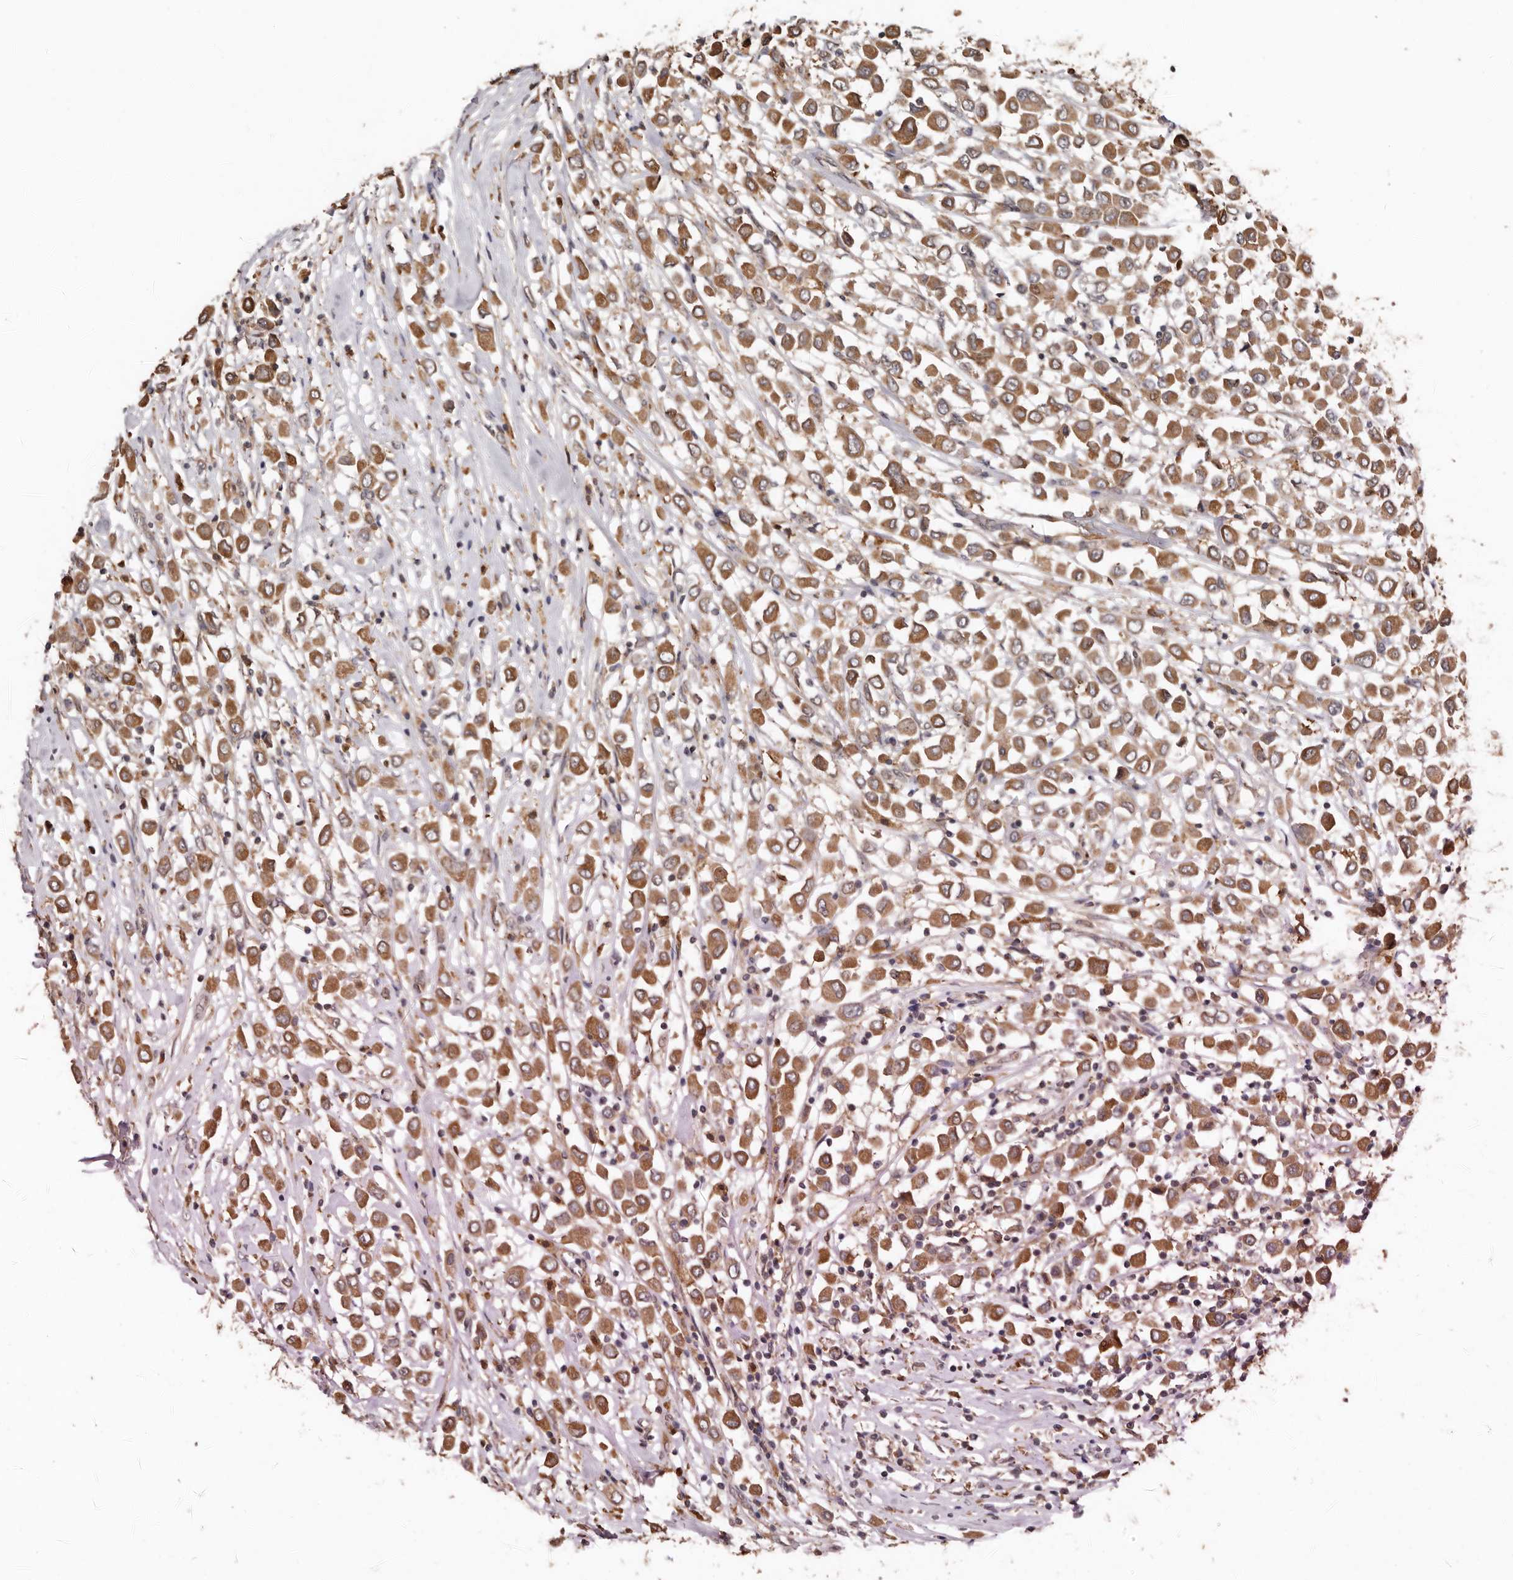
{"staining": {"intensity": "strong", "quantity": ">75%", "location": "cytoplasmic/membranous"}, "tissue": "breast cancer", "cell_type": "Tumor cells", "image_type": "cancer", "snomed": [{"axis": "morphology", "description": "Duct carcinoma"}, {"axis": "topography", "description": "Breast"}], "caption": "Protein staining displays strong cytoplasmic/membranous staining in approximately >75% of tumor cells in invasive ductal carcinoma (breast).", "gene": "RSPO2", "patient": {"sex": "female", "age": 61}}